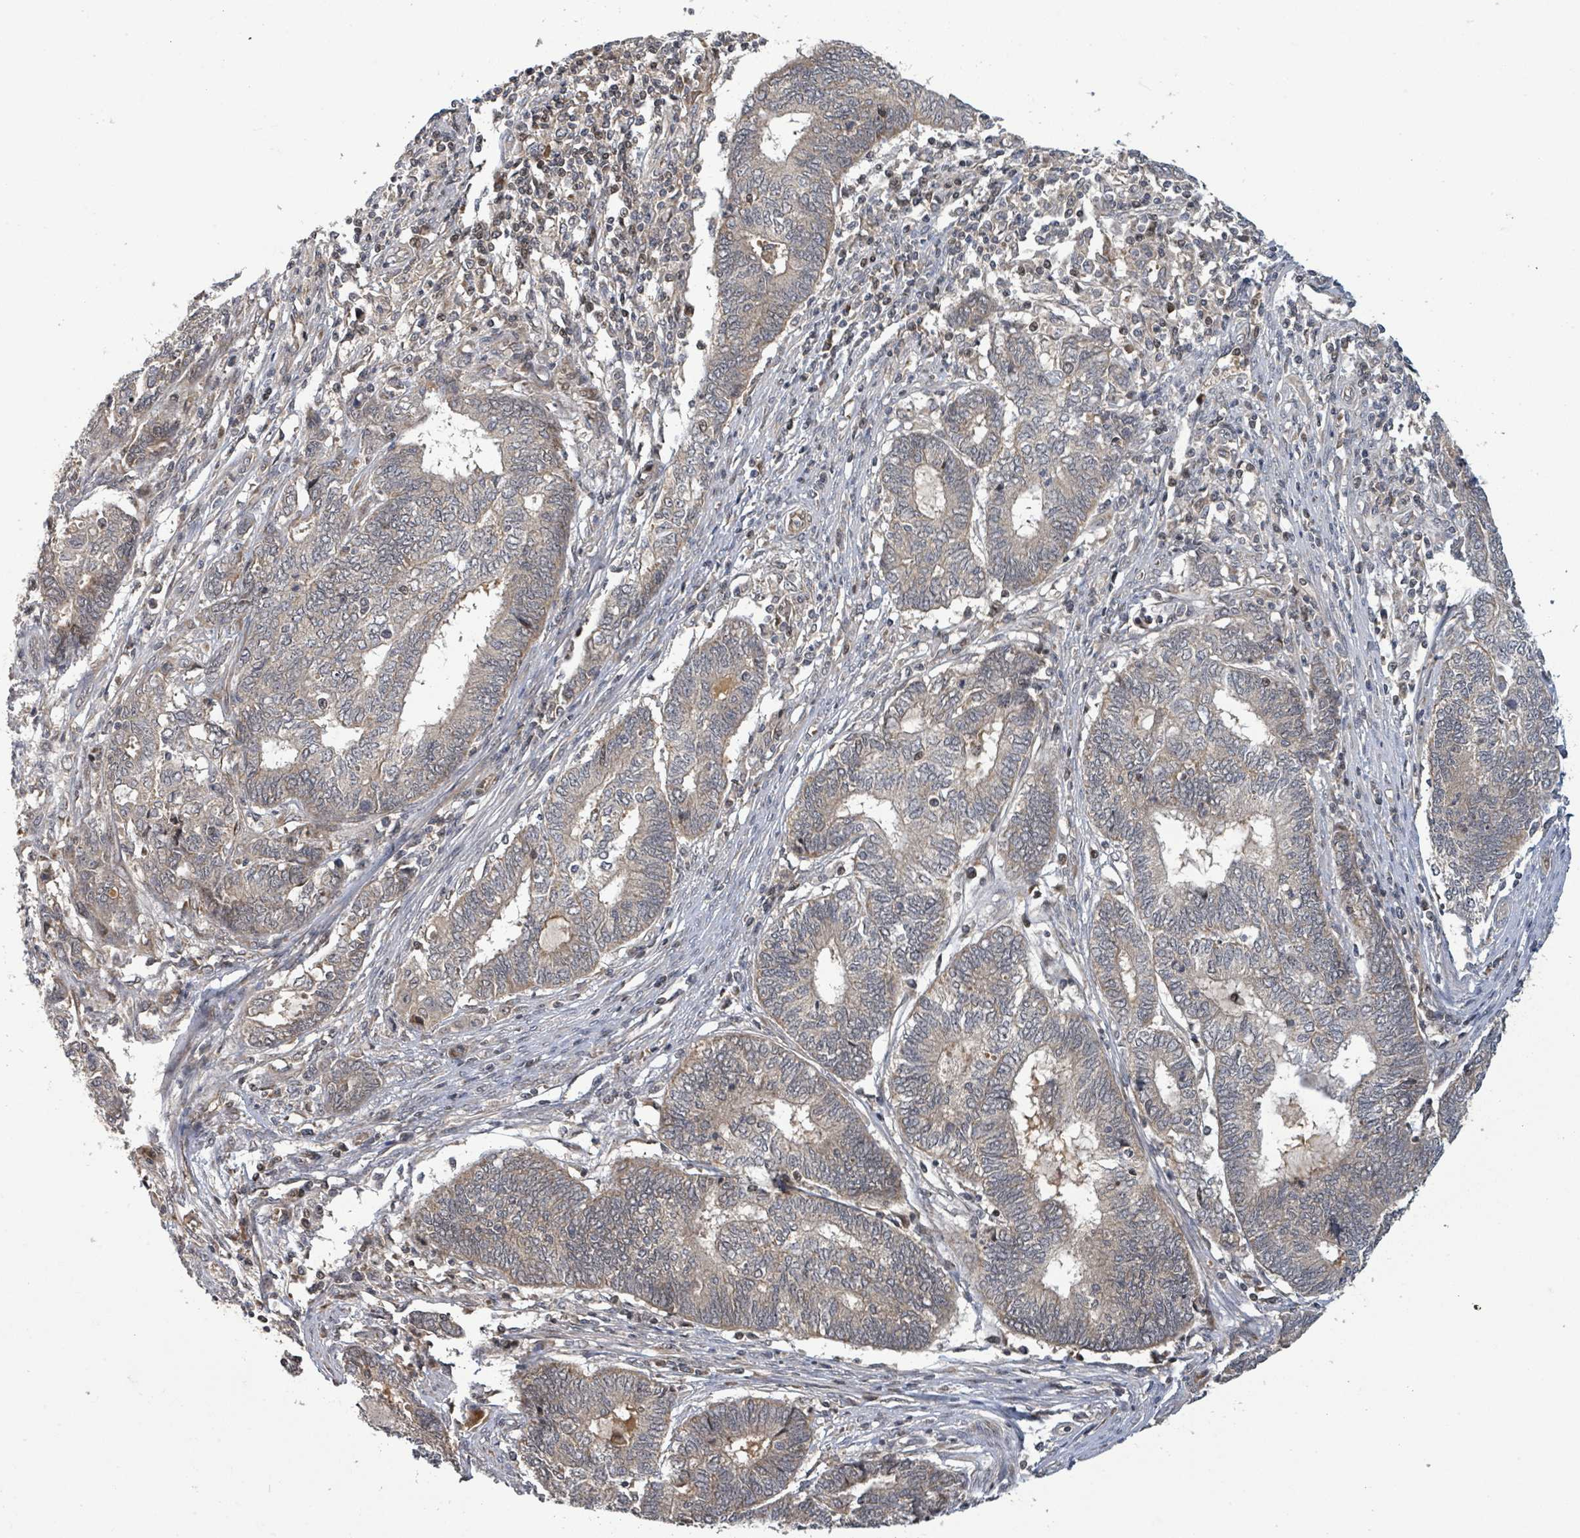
{"staining": {"intensity": "weak", "quantity": "<25%", "location": "cytoplasmic/membranous"}, "tissue": "endometrial cancer", "cell_type": "Tumor cells", "image_type": "cancer", "snomed": [{"axis": "morphology", "description": "Adenocarcinoma, NOS"}, {"axis": "topography", "description": "Uterus"}, {"axis": "topography", "description": "Endometrium"}], "caption": "IHC micrograph of neoplastic tissue: endometrial cancer stained with DAB (3,3'-diaminobenzidine) exhibits no significant protein expression in tumor cells.", "gene": "ITGA11", "patient": {"sex": "female", "age": 70}}